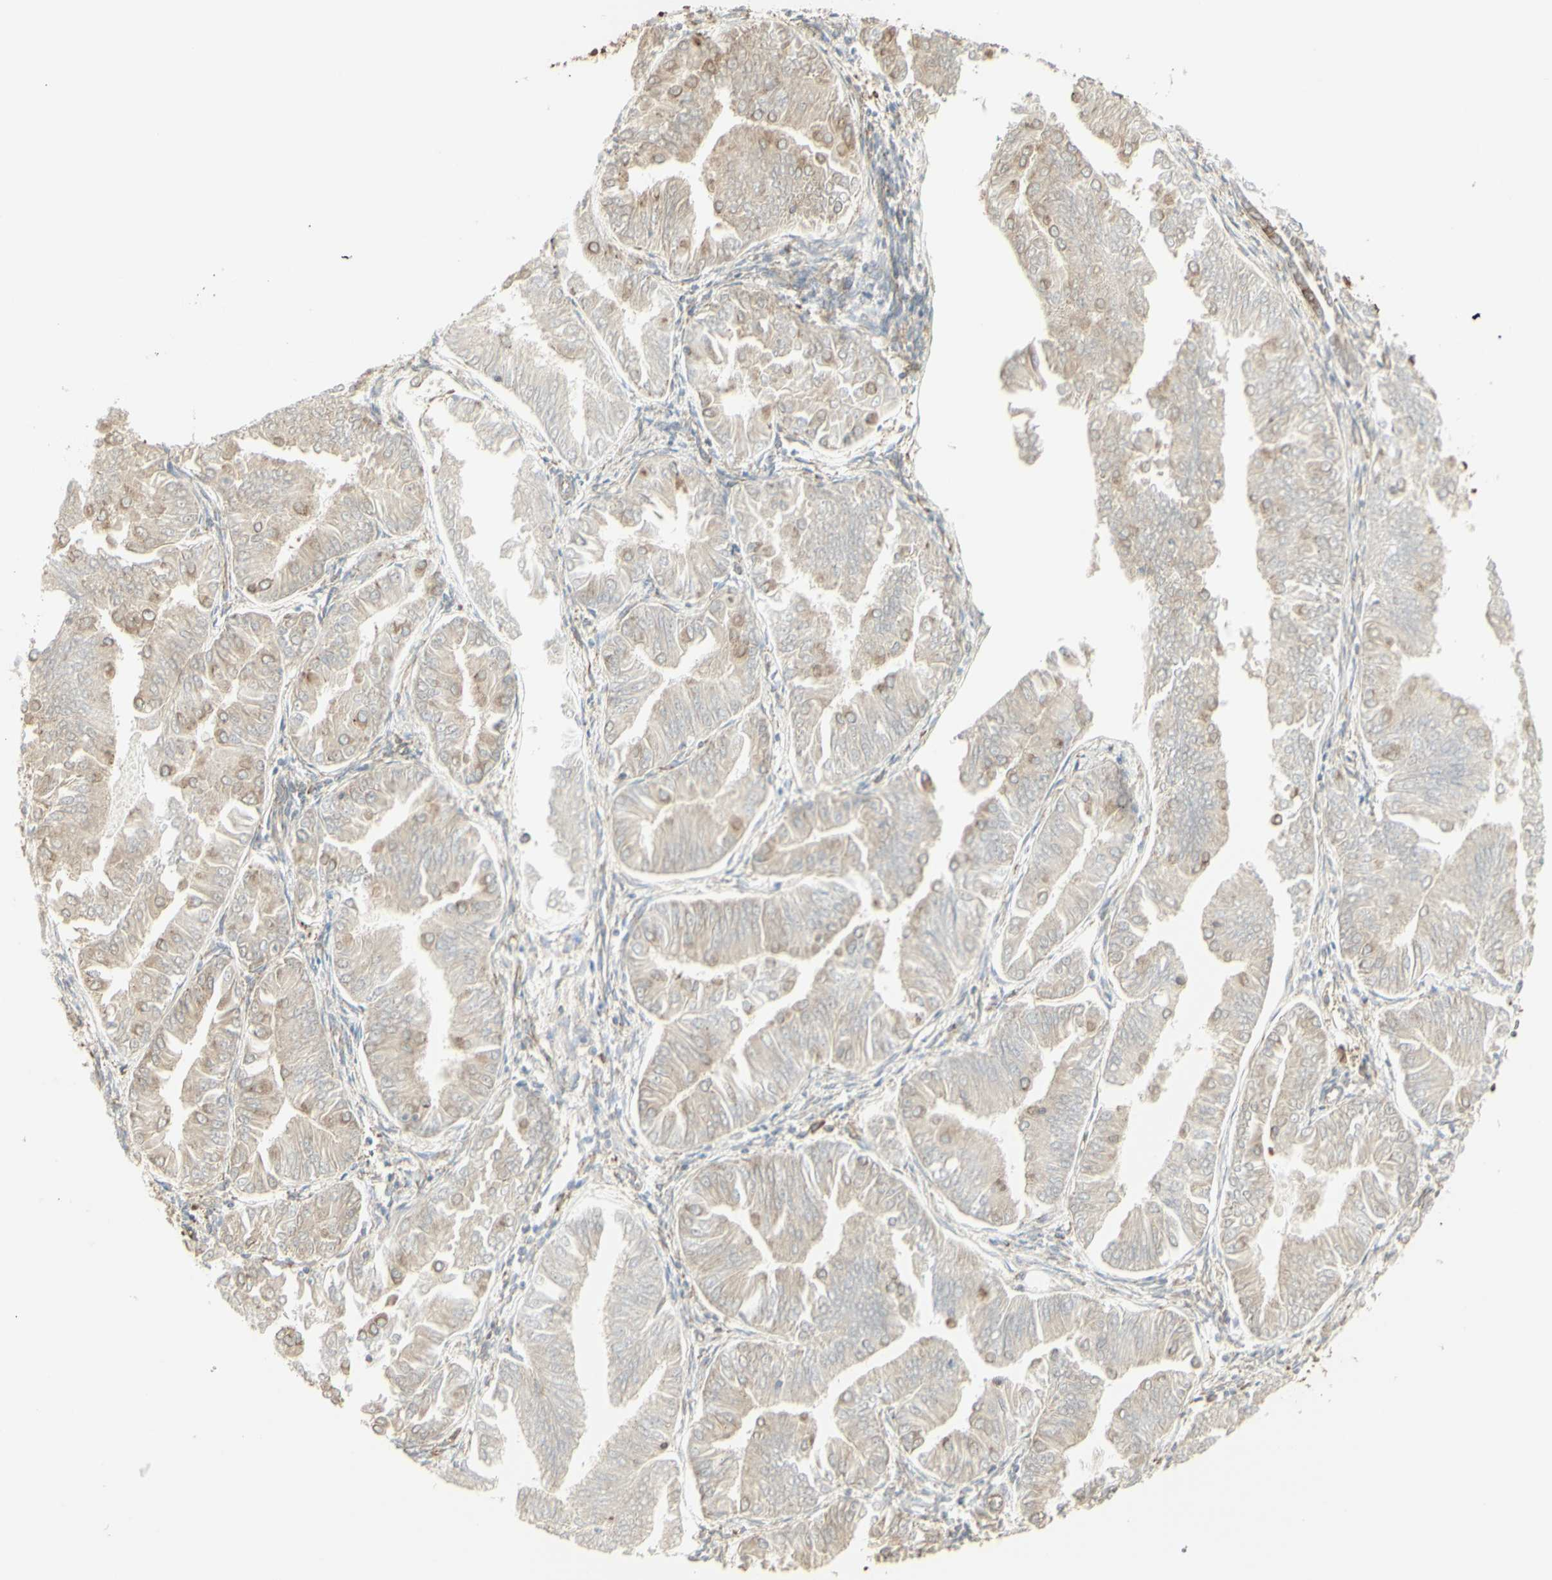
{"staining": {"intensity": "negative", "quantity": "none", "location": "none"}, "tissue": "endometrial cancer", "cell_type": "Tumor cells", "image_type": "cancer", "snomed": [{"axis": "morphology", "description": "Adenocarcinoma, NOS"}, {"axis": "topography", "description": "Endometrium"}], "caption": "Endometrial cancer (adenocarcinoma) stained for a protein using immunohistochemistry reveals no positivity tumor cells.", "gene": "EEF1B2", "patient": {"sex": "female", "age": 53}}